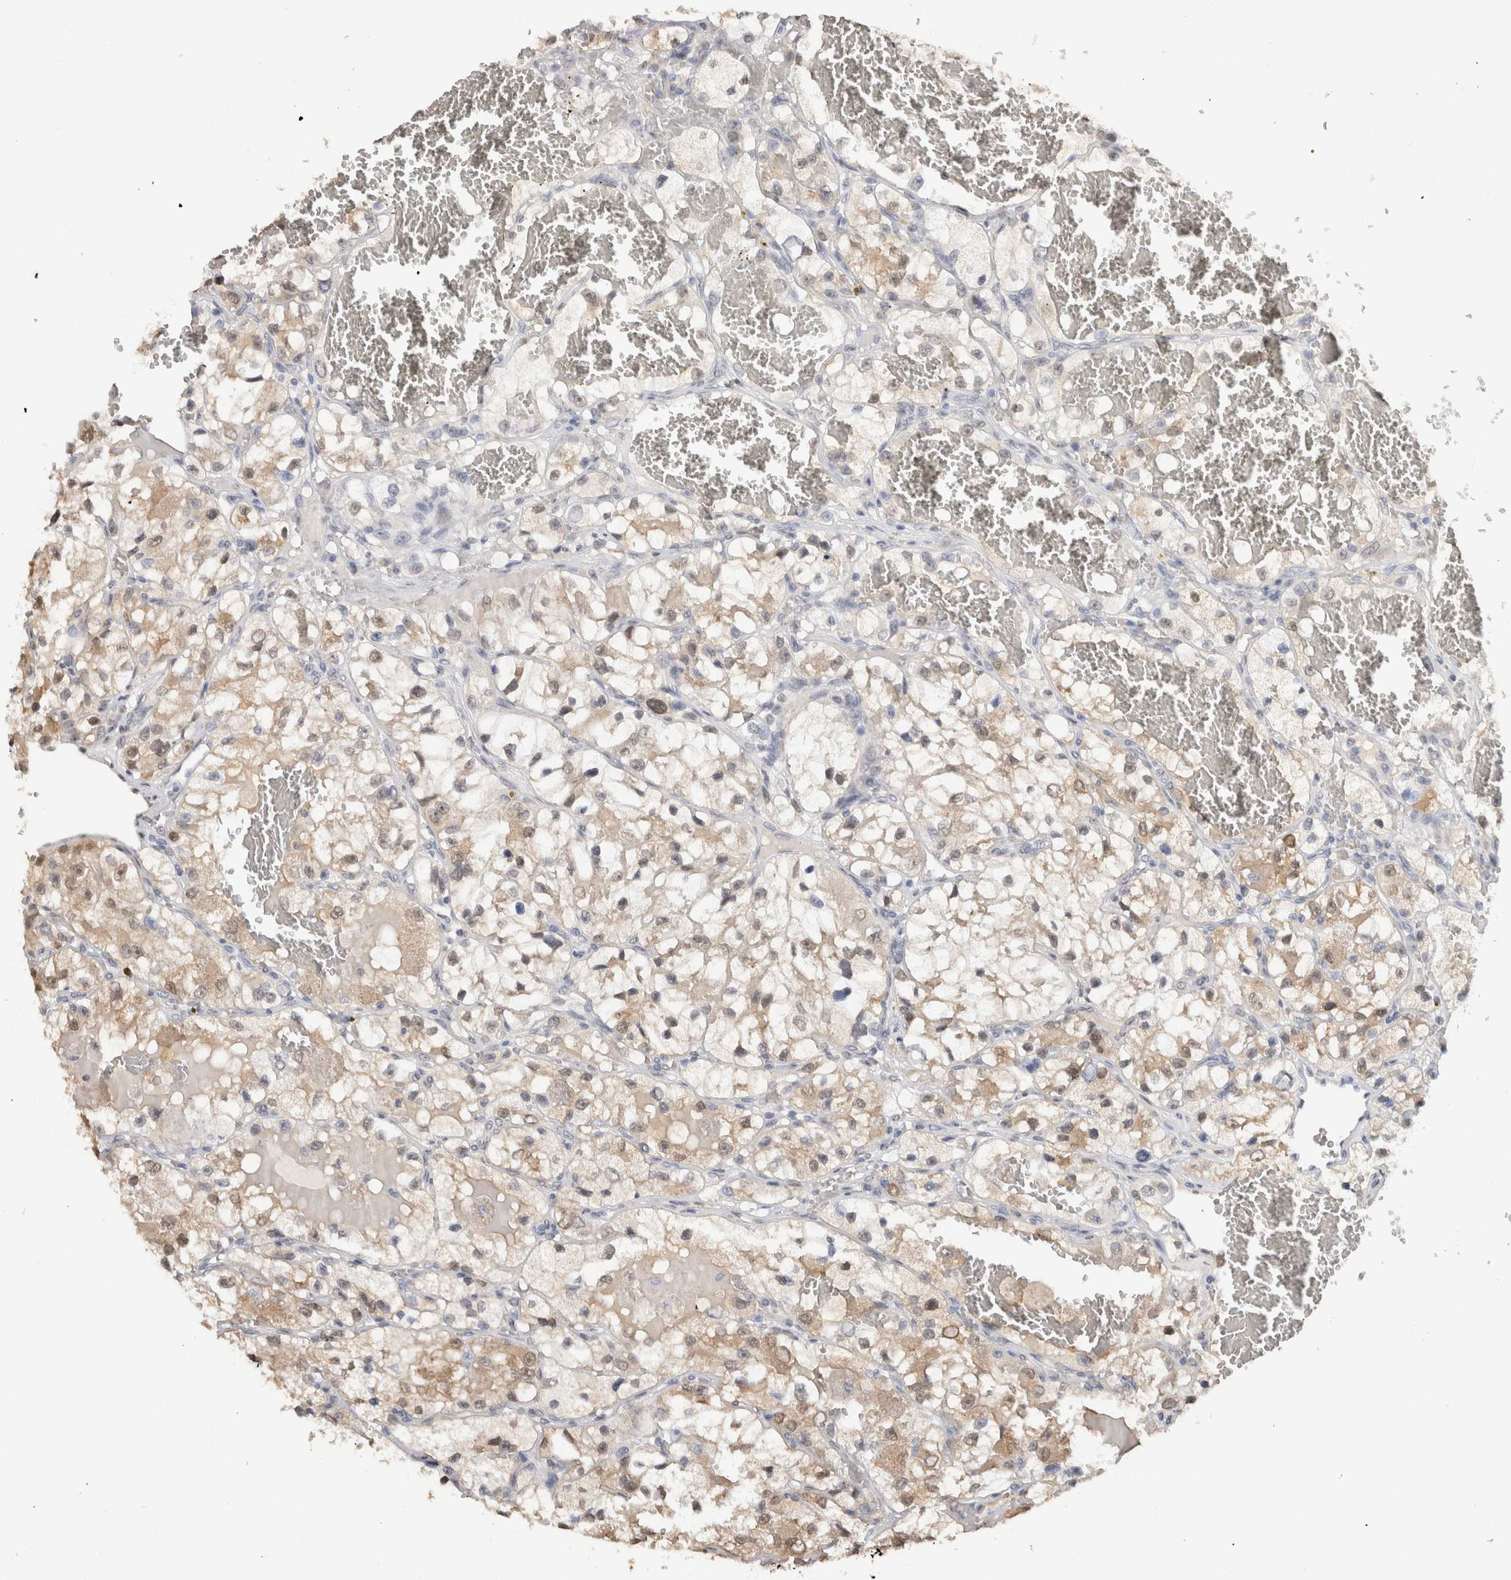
{"staining": {"intensity": "weak", "quantity": ">75%", "location": "cytoplasmic/membranous"}, "tissue": "renal cancer", "cell_type": "Tumor cells", "image_type": "cancer", "snomed": [{"axis": "morphology", "description": "Adenocarcinoma, NOS"}, {"axis": "topography", "description": "Kidney"}], "caption": "An image of human adenocarcinoma (renal) stained for a protein shows weak cytoplasmic/membranous brown staining in tumor cells.", "gene": "LGALS2", "patient": {"sex": "female", "age": 57}}